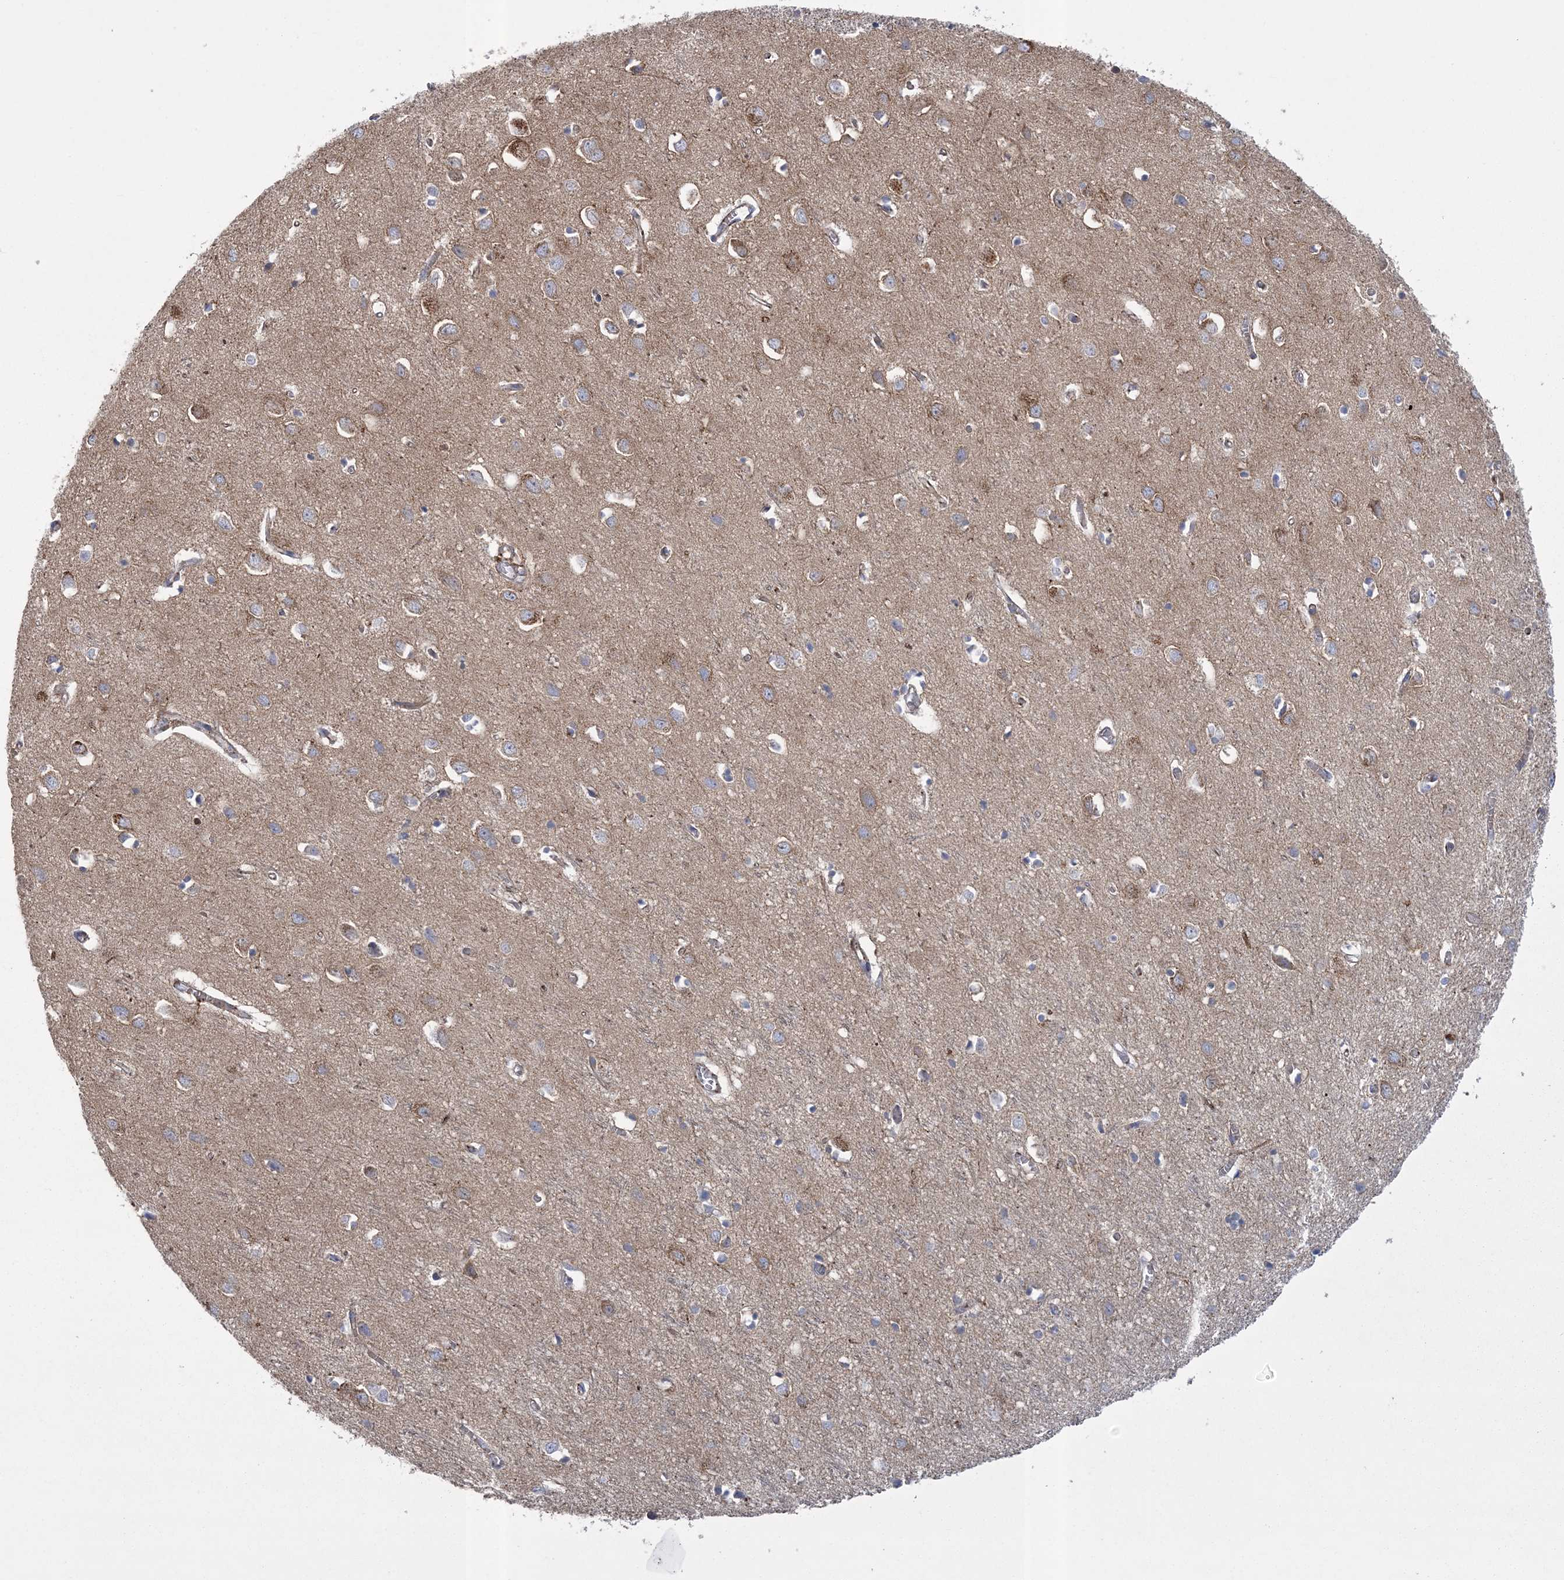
{"staining": {"intensity": "weak", "quantity": "25%-75%", "location": "cytoplasmic/membranous"}, "tissue": "cerebral cortex", "cell_type": "Endothelial cells", "image_type": "normal", "snomed": [{"axis": "morphology", "description": "Normal tissue, NOS"}, {"axis": "topography", "description": "Cerebral cortex"}], "caption": "High-power microscopy captured an immunohistochemistry (IHC) image of benign cerebral cortex, revealing weak cytoplasmic/membranous positivity in approximately 25%-75% of endothelial cells. (IHC, brightfield microscopy, high magnification).", "gene": "ARSJ", "patient": {"sex": "female", "age": 64}}